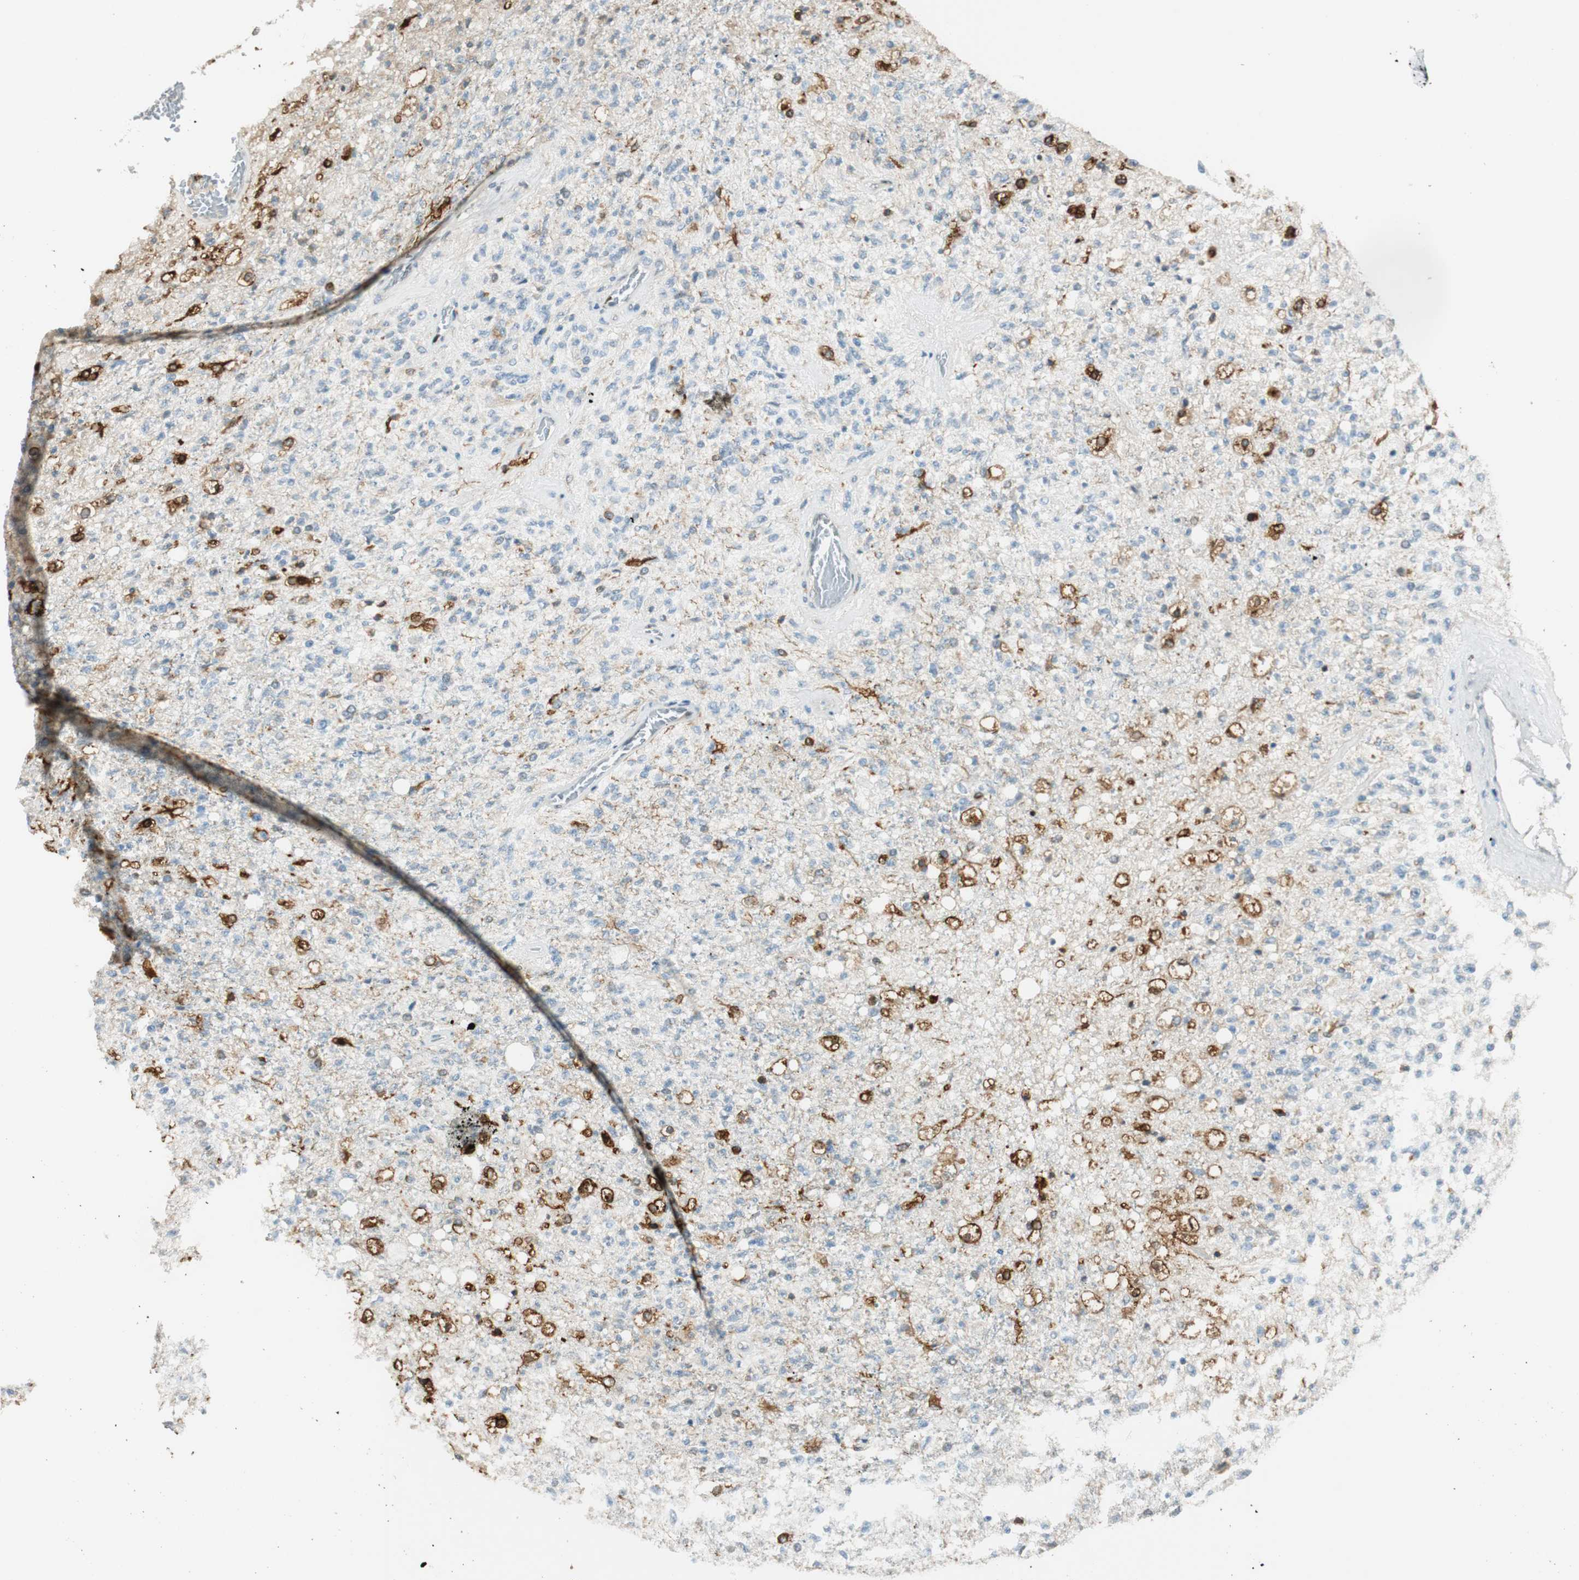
{"staining": {"intensity": "moderate", "quantity": "<25%", "location": "cytoplasmic/membranous"}, "tissue": "glioma", "cell_type": "Tumor cells", "image_type": "cancer", "snomed": [{"axis": "morphology", "description": "Normal tissue, NOS"}, {"axis": "morphology", "description": "Glioma, malignant, High grade"}, {"axis": "topography", "description": "Cerebral cortex"}], "caption": "A histopathology image showing moderate cytoplasmic/membranous positivity in approximately <25% of tumor cells in glioma, as visualized by brown immunohistochemical staining.", "gene": "TMEM260", "patient": {"sex": "male", "age": 77}}